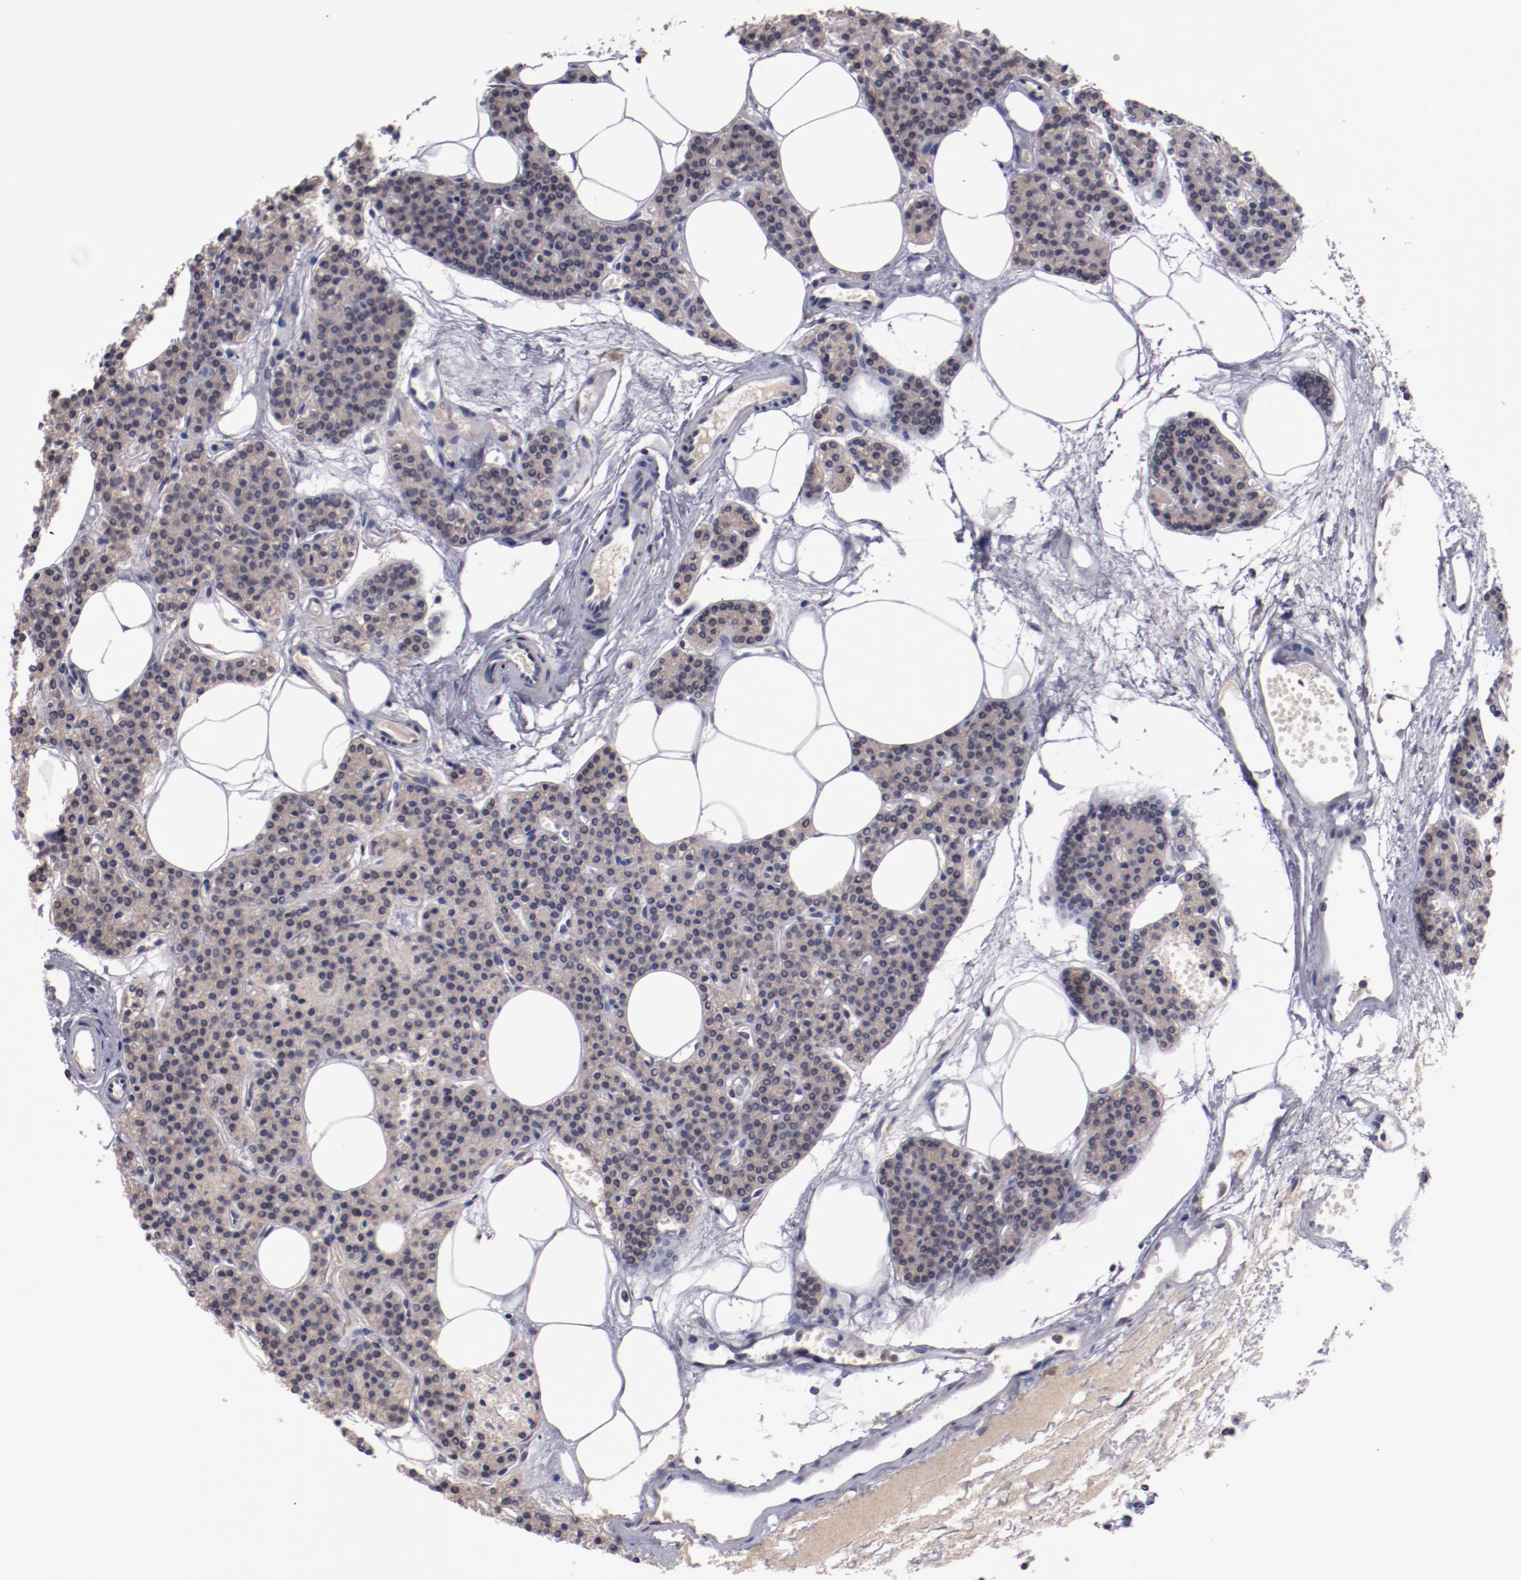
{"staining": {"intensity": "weak", "quantity": "25%-75%", "location": "cytoplasmic/membranous"}, "tissue": "parathyroid gland", "cell_type": "Glandular cells", "image_type": "normal", "snomed": [{"axis": "morphology", "description": "Normal tissue, NOS"}, {"axis": "topography", "description": "Parathyroid gland"}], "caption": "Immunohistochemistry micrograph of benign parathyroid gland: human parathyroid gland stained using immunohistochemistry (IHC) displays low levels of weak protein expression localized specifically in the cytoplasmic/membranous of glandular cells, appearing as a cytoplasmic/membranous brown color.", "gene": "FAM81A", "patient": {"sex": "male", "age": 24}}